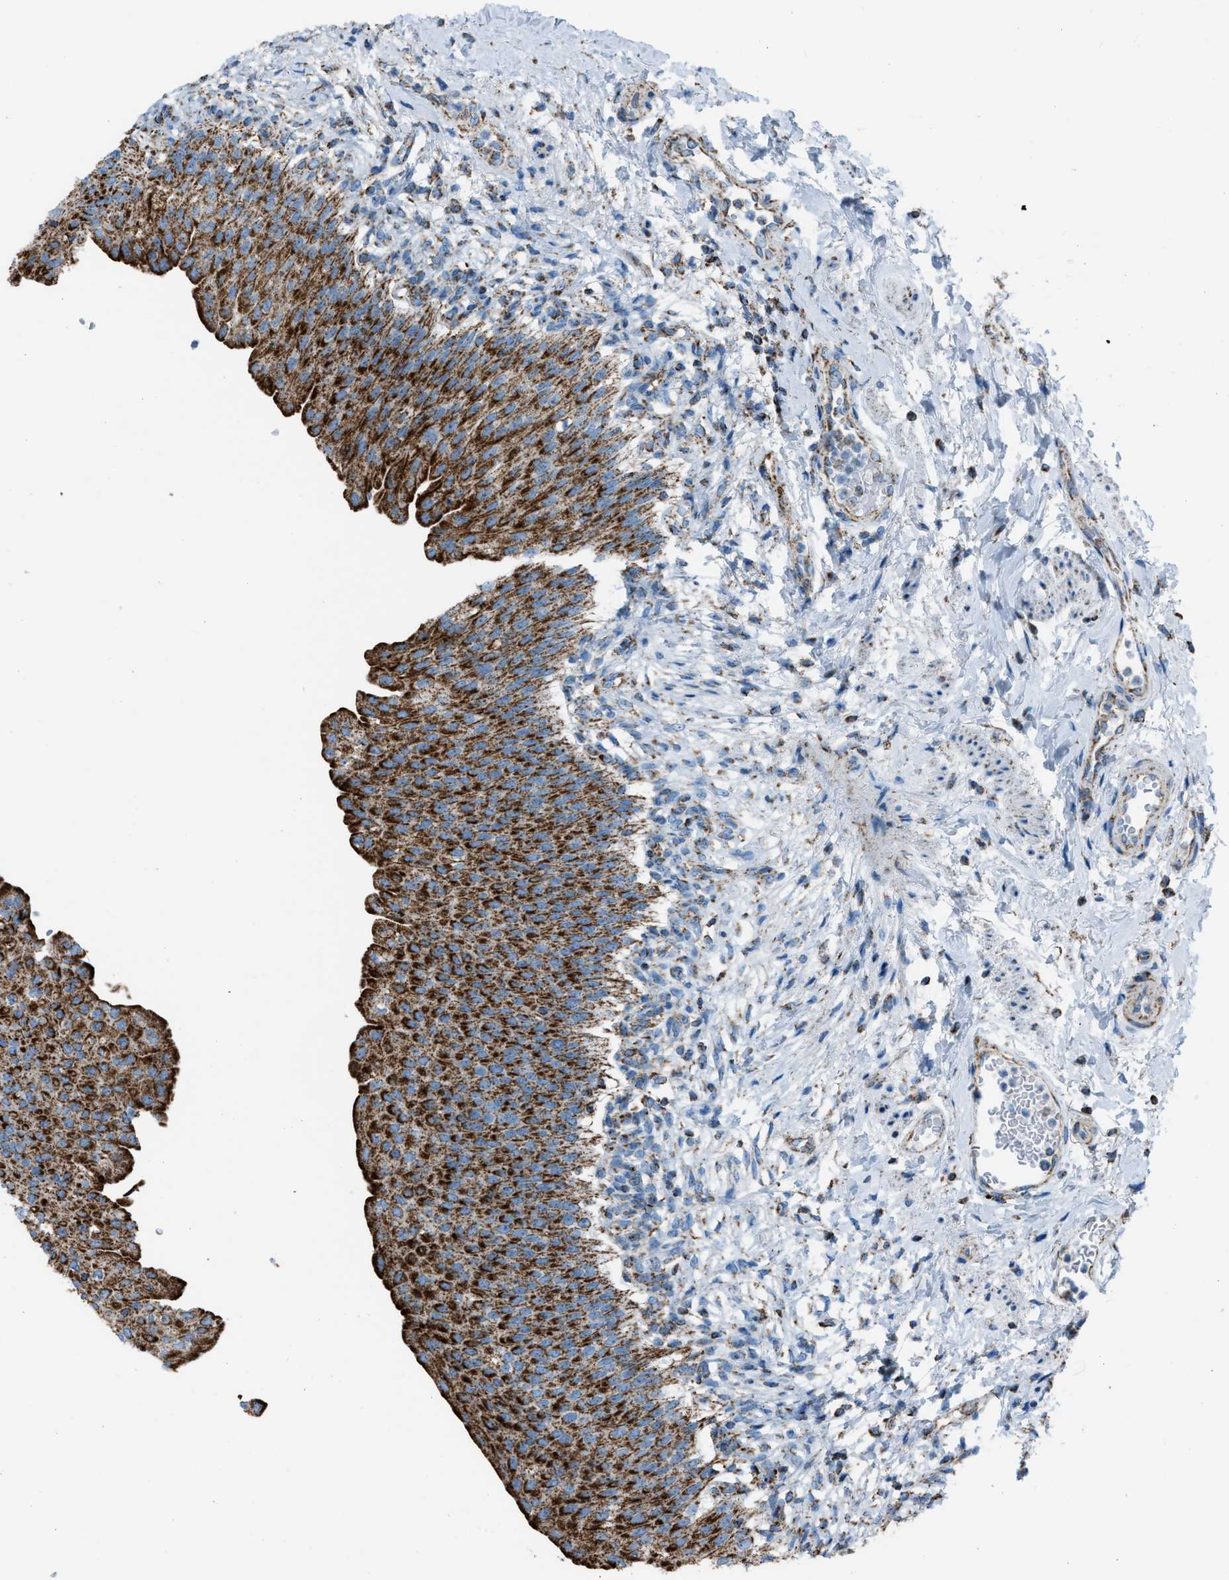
{"staining": {"intensity": "strong", "quantity": ">75%", "location": "cytoplasmic/membranous"}, "tissue": "urinary bladder", "cell_type": "Urothelial cells", "image_type": "normal", "snomed": [{"axis": "morphology", "description": "Normal tissue, NOS"}, {"axis": "topography", "description": "Urinary bladder"}], "caption": "Protein expression by immunohistochemistry (IHC) reveals strong cytoplasmic/membranous staining in approximately >75% of urothelial cells in unremarkable urinary bladder.", "gene": "MDH2", "patient": {"sex": "female", "age": 60}}